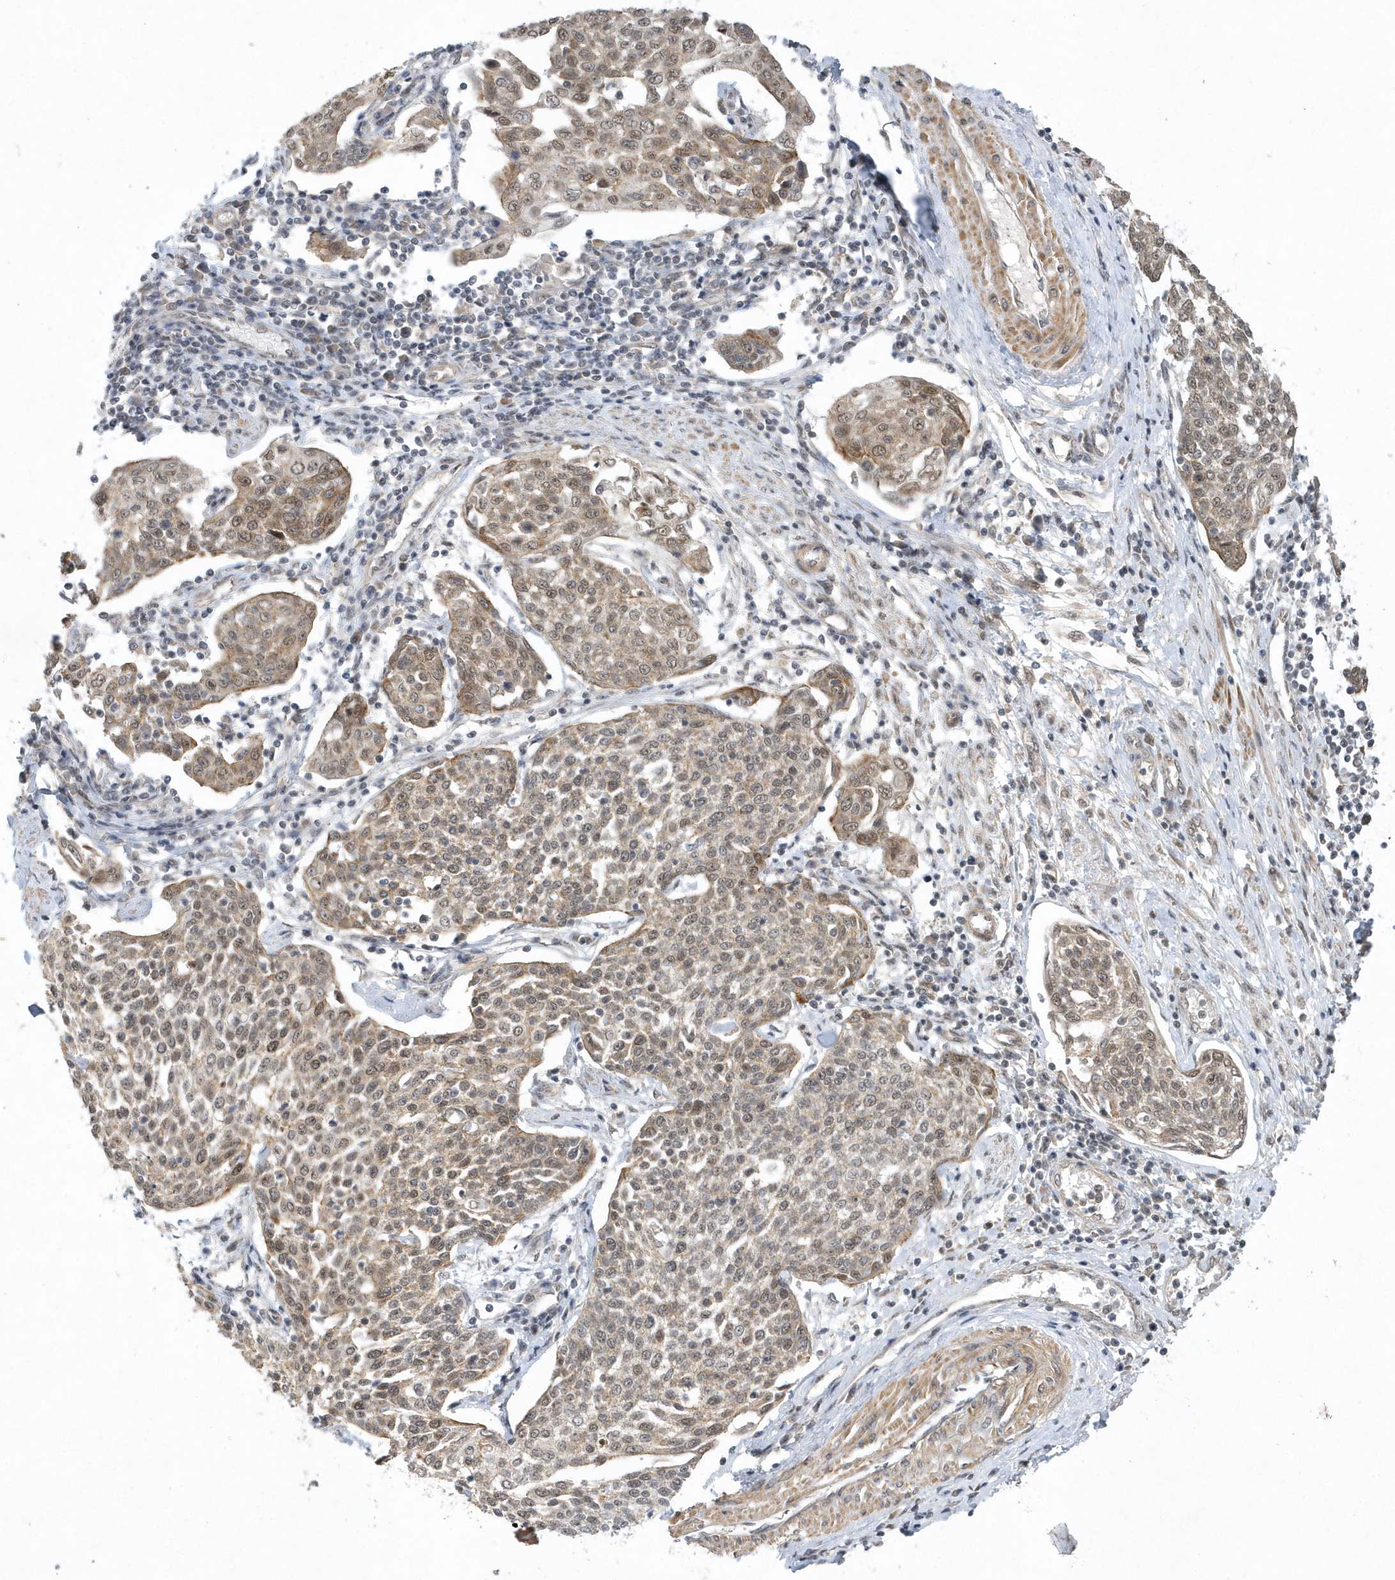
{"staining": {"intensity": "moderate", "quantity": ">75%", "location": "cytoplasmic/membranous,nuclear"}, "tissue": "cervical cancer", "cell_type": "Tumor cells", "image_type": "cancer", "snomed": [{"axis": "morphology", "description": "Squamous cell carcinoma, NOS"}, {"axis": "topography", "description": "Cervix"}], "caption": "This photomicrograph demonstrates cervical cancer stained with immunohistochemistry (IHC) to label a protein in brown. The cytoplasmic/membranous and nuclear of tumor cells show moderate positivity for the protein. Nuclei are counter-stained blue.", "gene": "MXI1", "patient": {"sex": "female", "age": 34}}